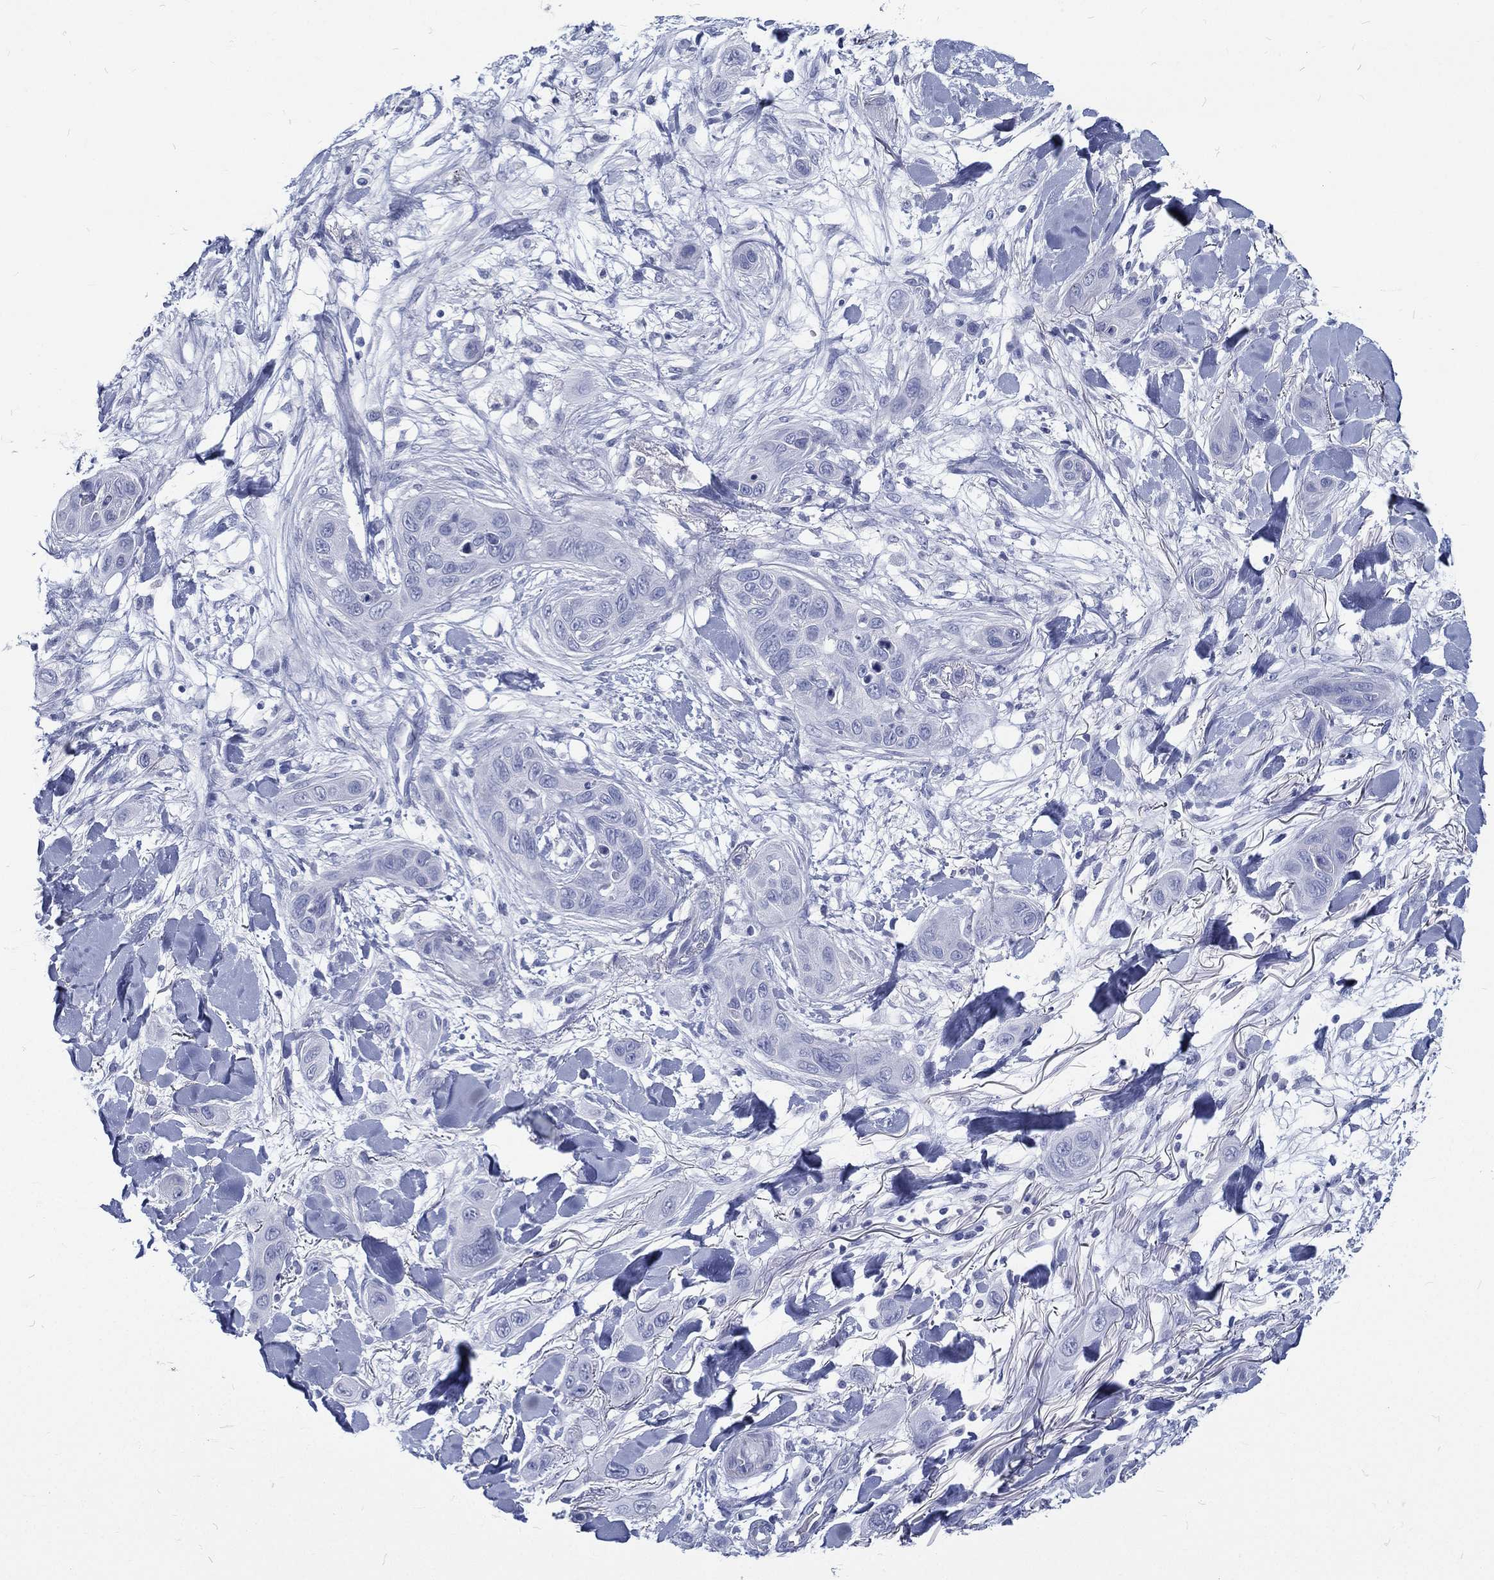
{"staining": {"intensity": "negative", "quantity": "none", "location": "none"}, "tissue": "skin cancer", "cell_type": "Tumor cells", "image_type": "cancer", "snomed": [{"axis": "morphology", "description": "Squamous cell carcinoma, NOS"}, {"axis": "topography", "description": "Skin"}], "caption": "Micrograph shows no protein expression in tumor cells of skin squamous cell carcinoma tissue.", "gene": "RSPH4A", "patient": {"sex": "male", "age": 78}}